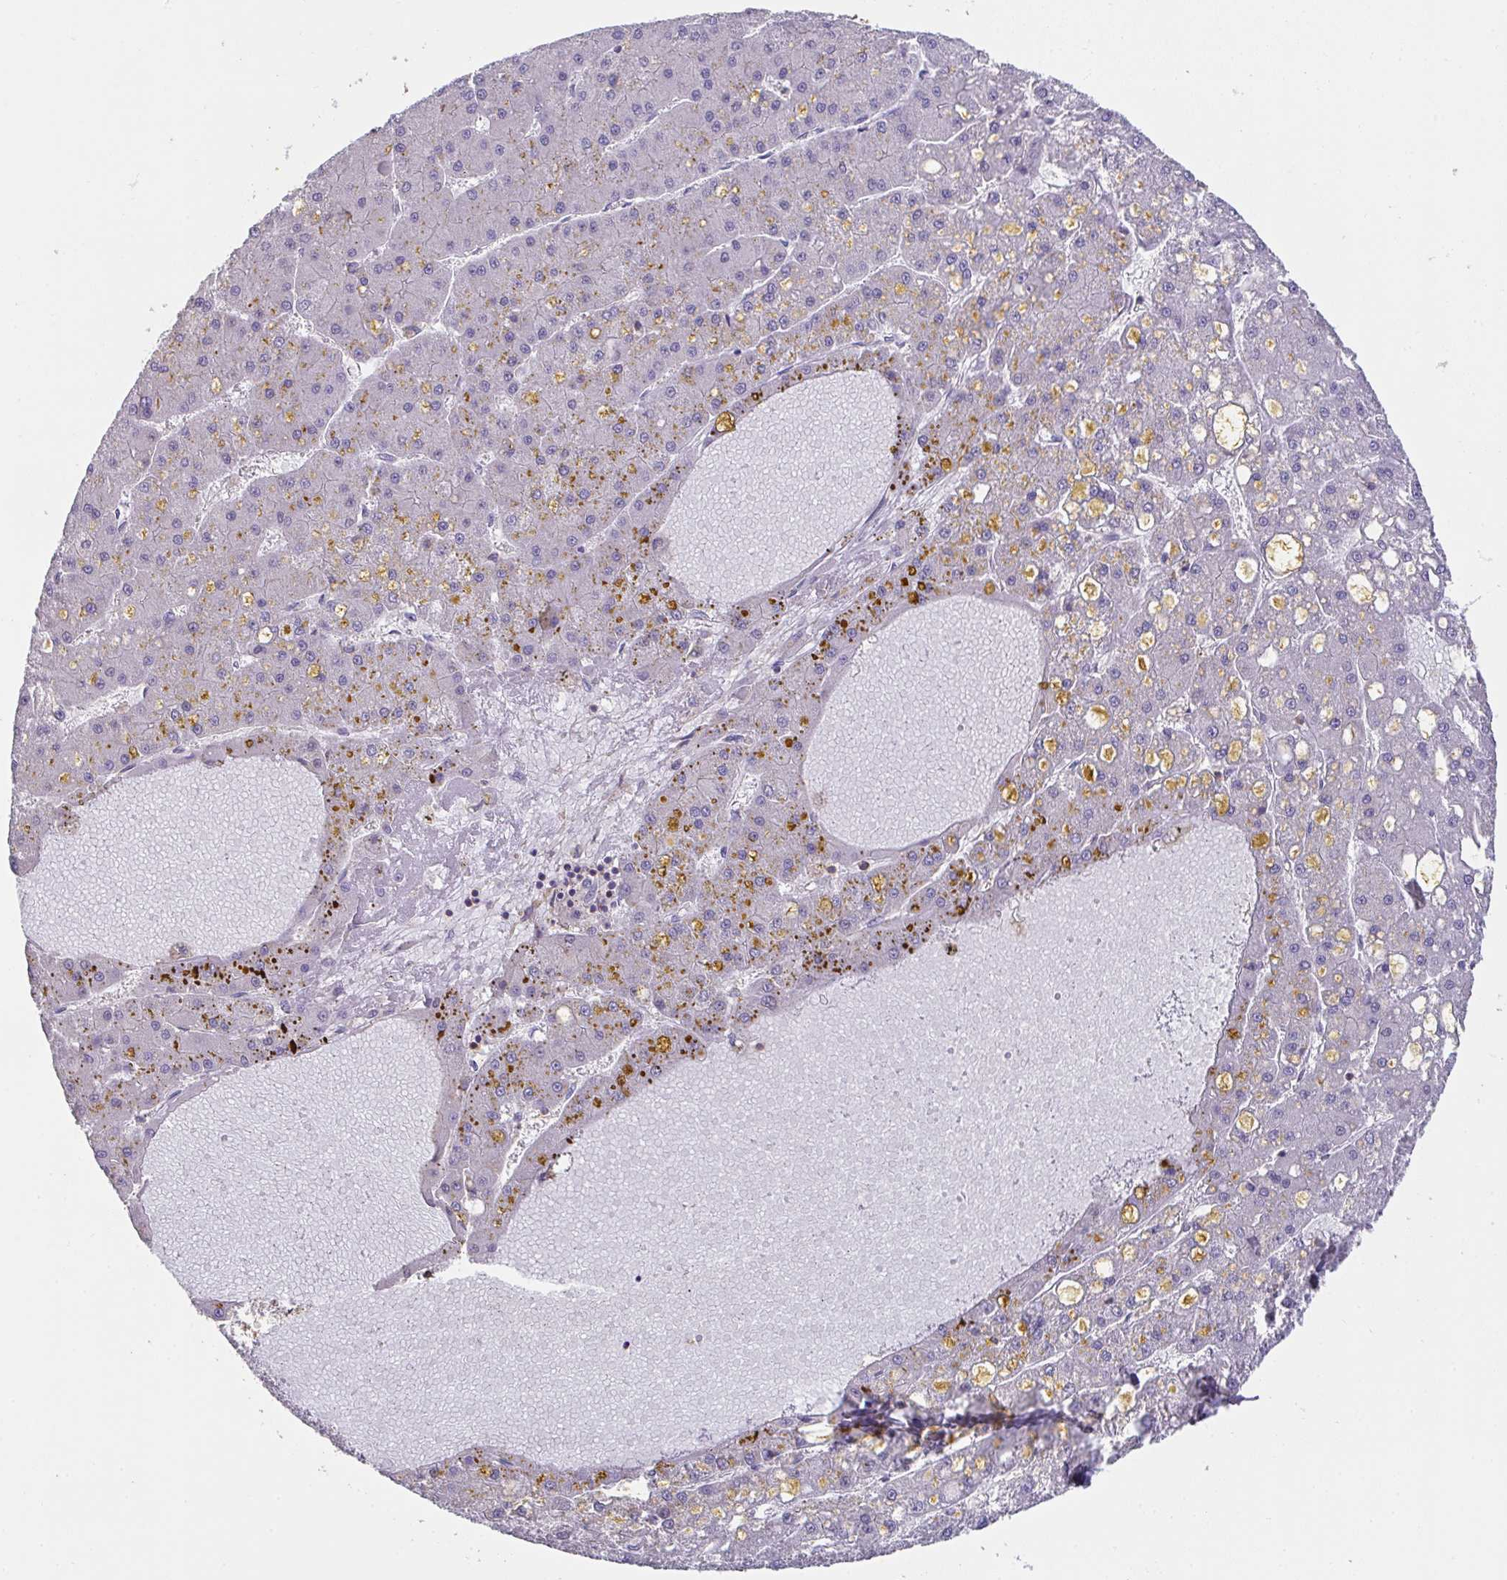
{"staining": {"intensity": "negative", "quantity": "none", "location": "none"}, "tissue": "liver cancer", "cell_type": "Tumor cells", "image_type": "cancer", "snomed": [{"axis": "morphology", "description": "Carcinoma, Hepatocellular, NOS"}, {"axis": "topography", "description": "Liver"}], "caption": "IHC of human liver cancer (hepatocellular carcinoma) reveals no staining in tumor cells.", "gene": "IL23R", "patient": {"sex": "male", "age": 67}}